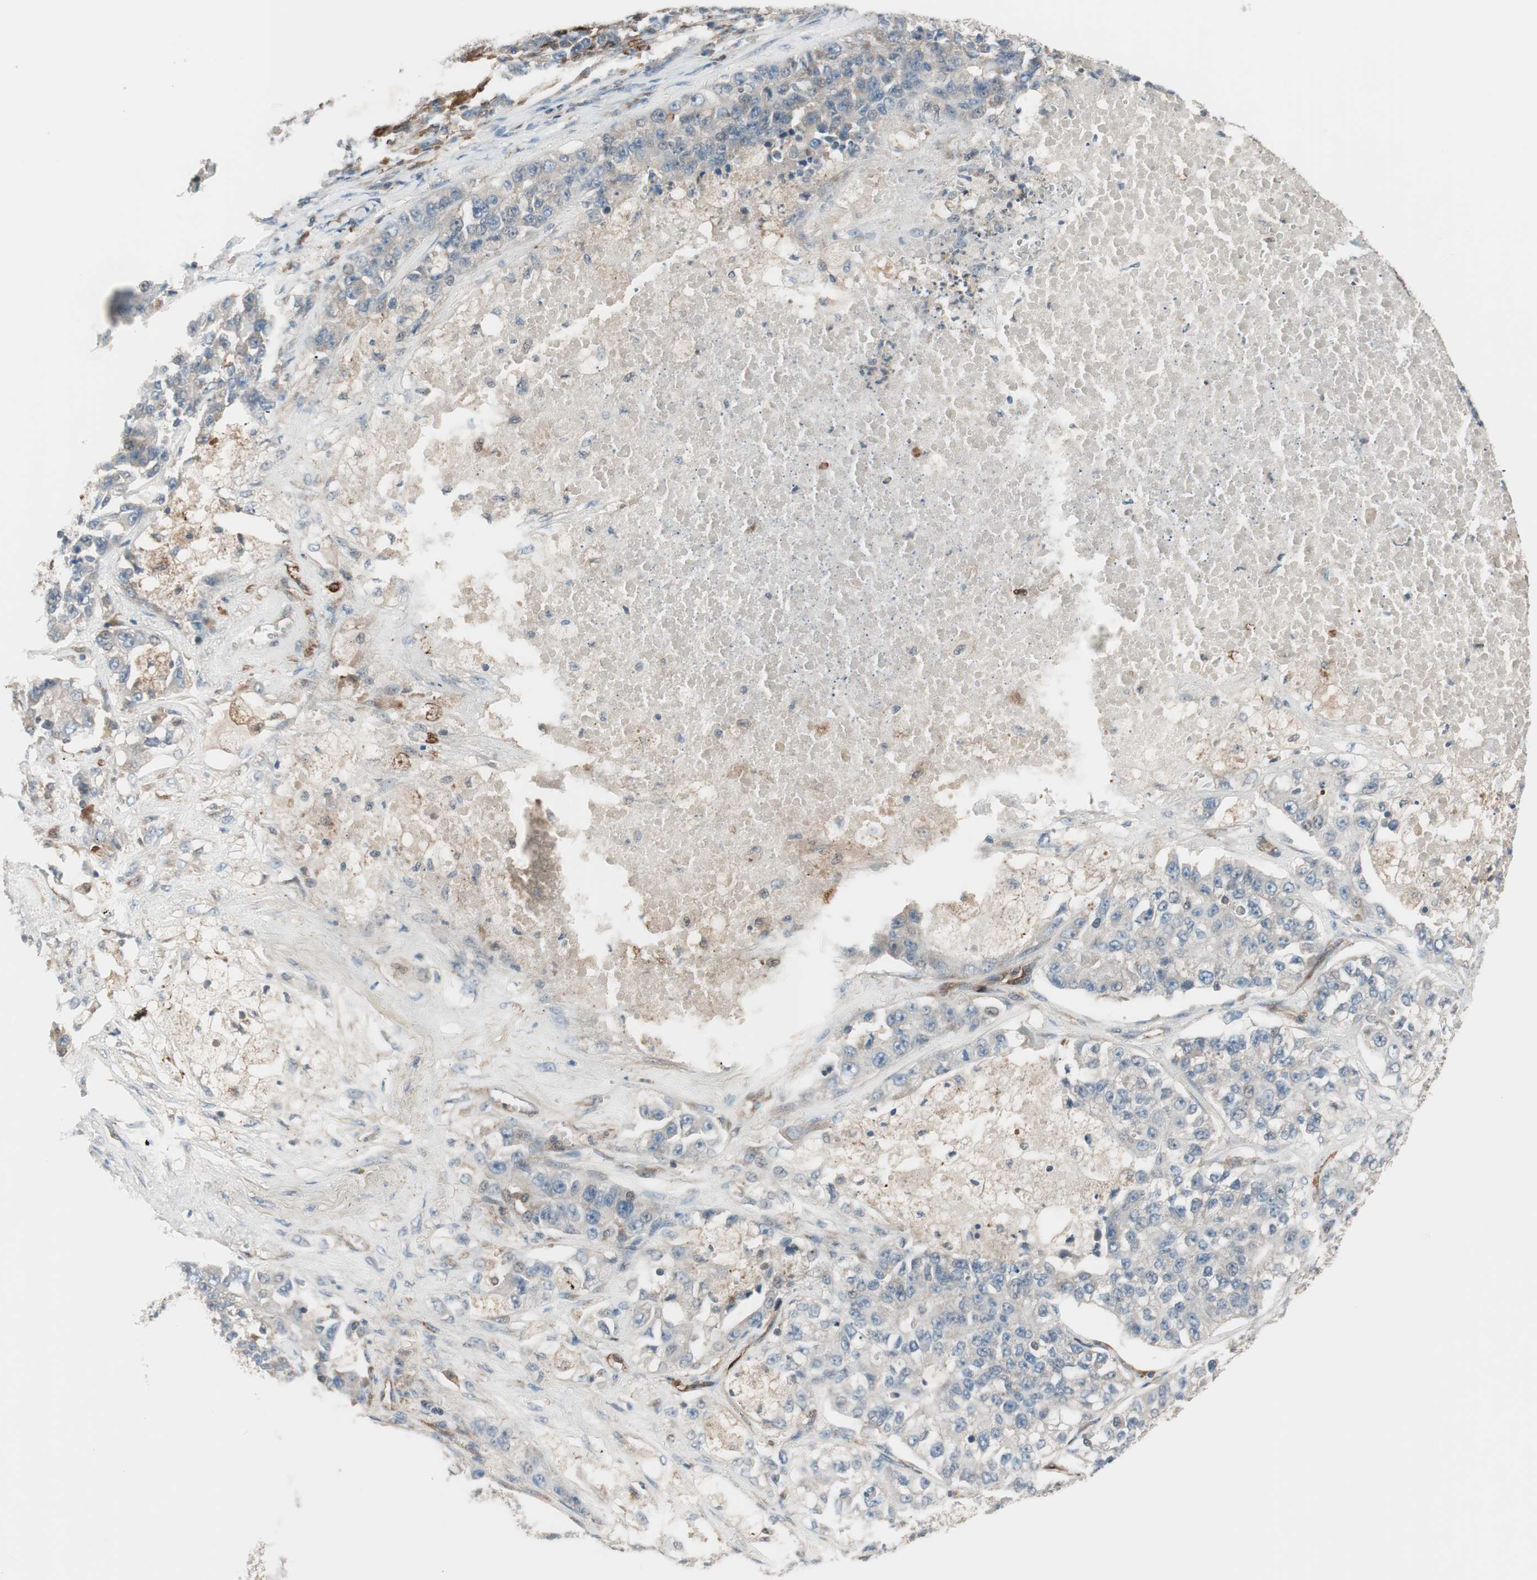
{"staining": {"intensity": "weak", "quantity": ">75%", "location": "cytoplasmic/membranous"}, "tissue": "lung cancer", "cell_type": "Tumor cells", "image_type": "cancer", "snomed": [{"axis": "morphology", "description": "Adenocarcinoma, NOS"}, {"axis": "topography", "description": "Lung"}], "caption": "Weak cytoplasmic/membranous positivity for a protein is appreciated in approximately >75% of tumor cells of adenocarcinoma (lung) using IHC.", "gene": "STAB1", "patient": {"sex": "male", "age": 49}}